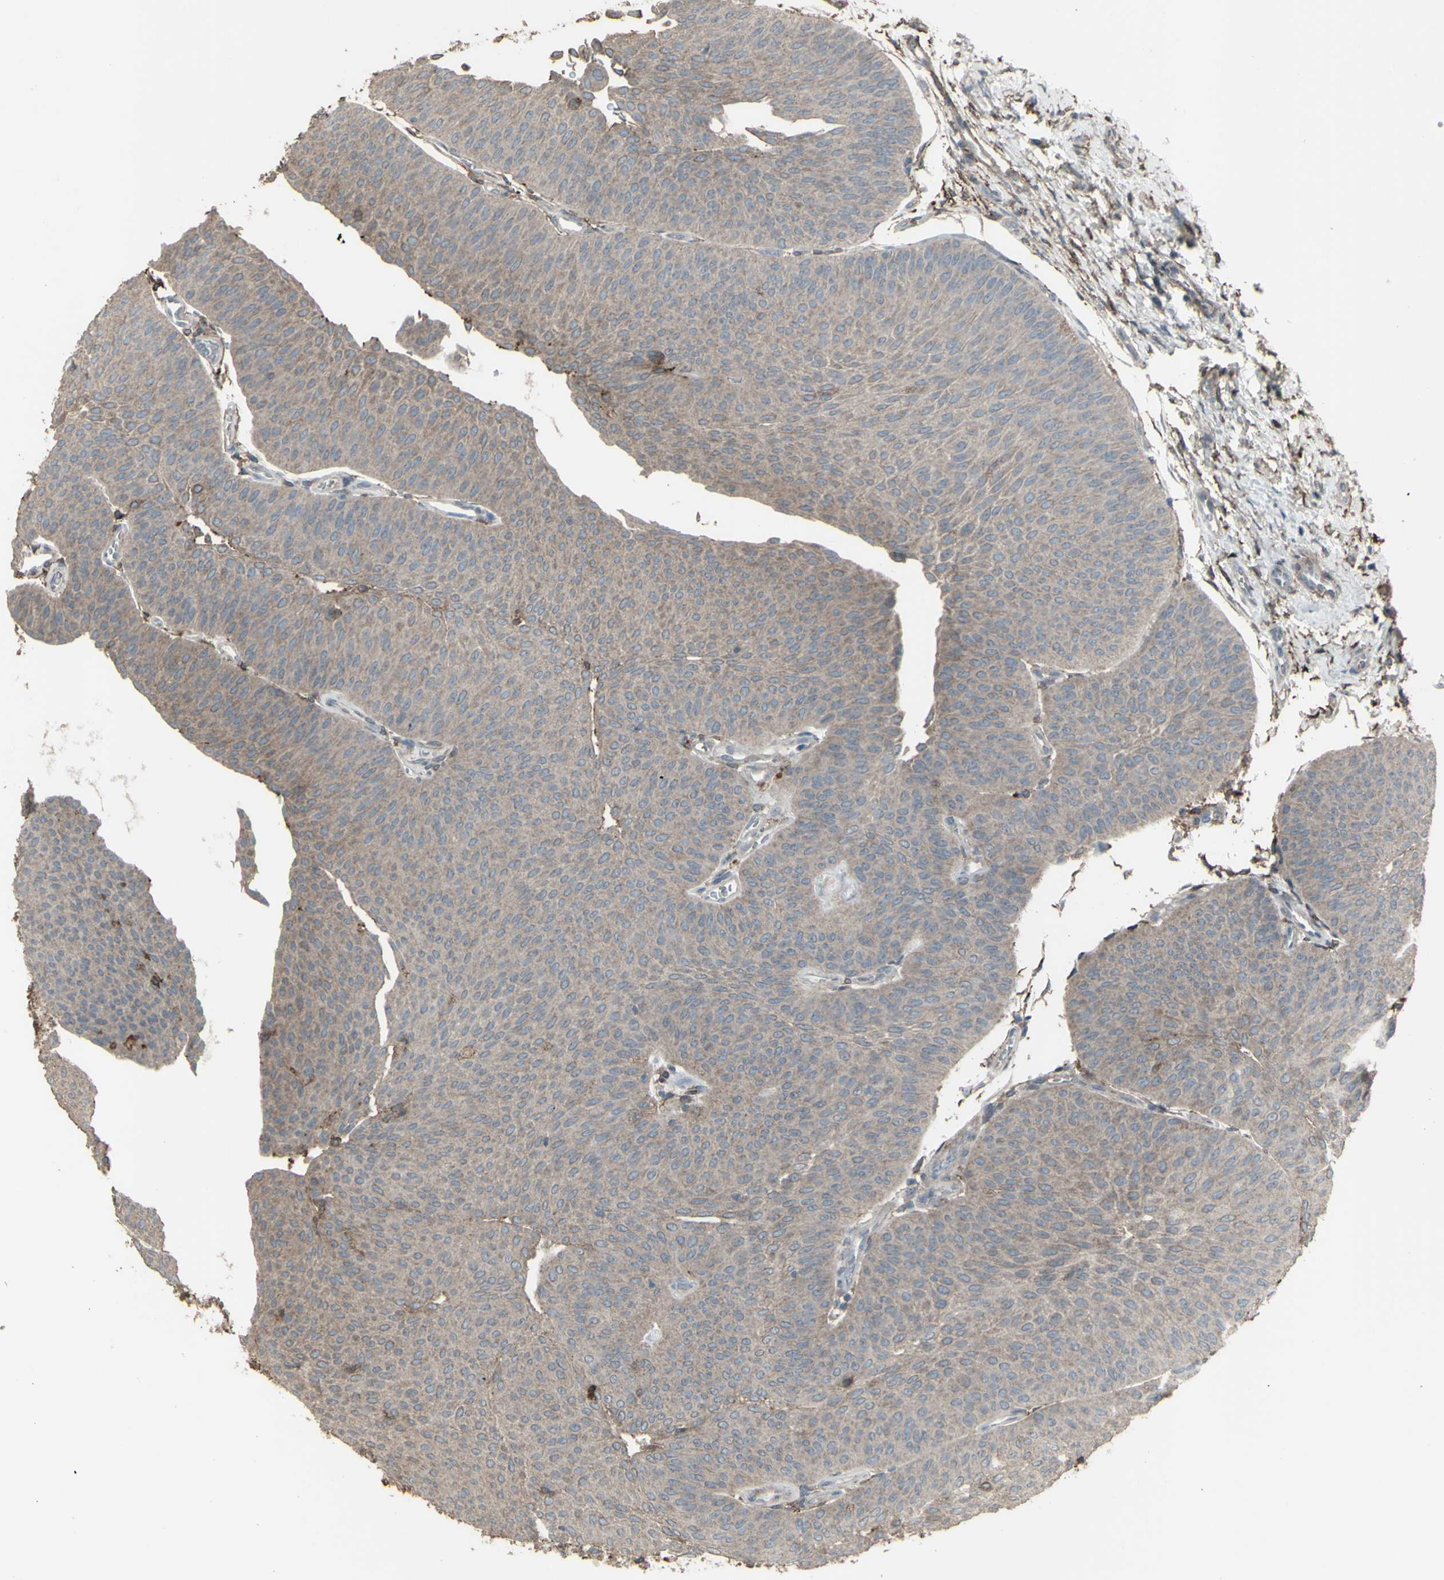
{"staining": {"intensity": "weak", "quantity": ">75%", "location": "cytoplasmic/membranous"}, "tissue": "urothelial cancer", "cell_type": "Tumor cells", "image_type": "cancer", "snomed": [{"axis": "morphology", "description": "Urothelial carcinoma, Low grade"}, {"axis": "topography", "description": "Urinary bladder"}], "caption": "Immunohistochemistry (IHC) micrograph of neoplastic tissue: human urothelial carcinoma (low-grade) stained using immunohistochemistry exhibits low levels of weak protein expression localized specifically in the cytoplasmic/membranous of tumor cells, appearing as a cytoplasmic/membranous brown color.", "gene": "SMO", "patient": {"sex": "female", "age": 60}}